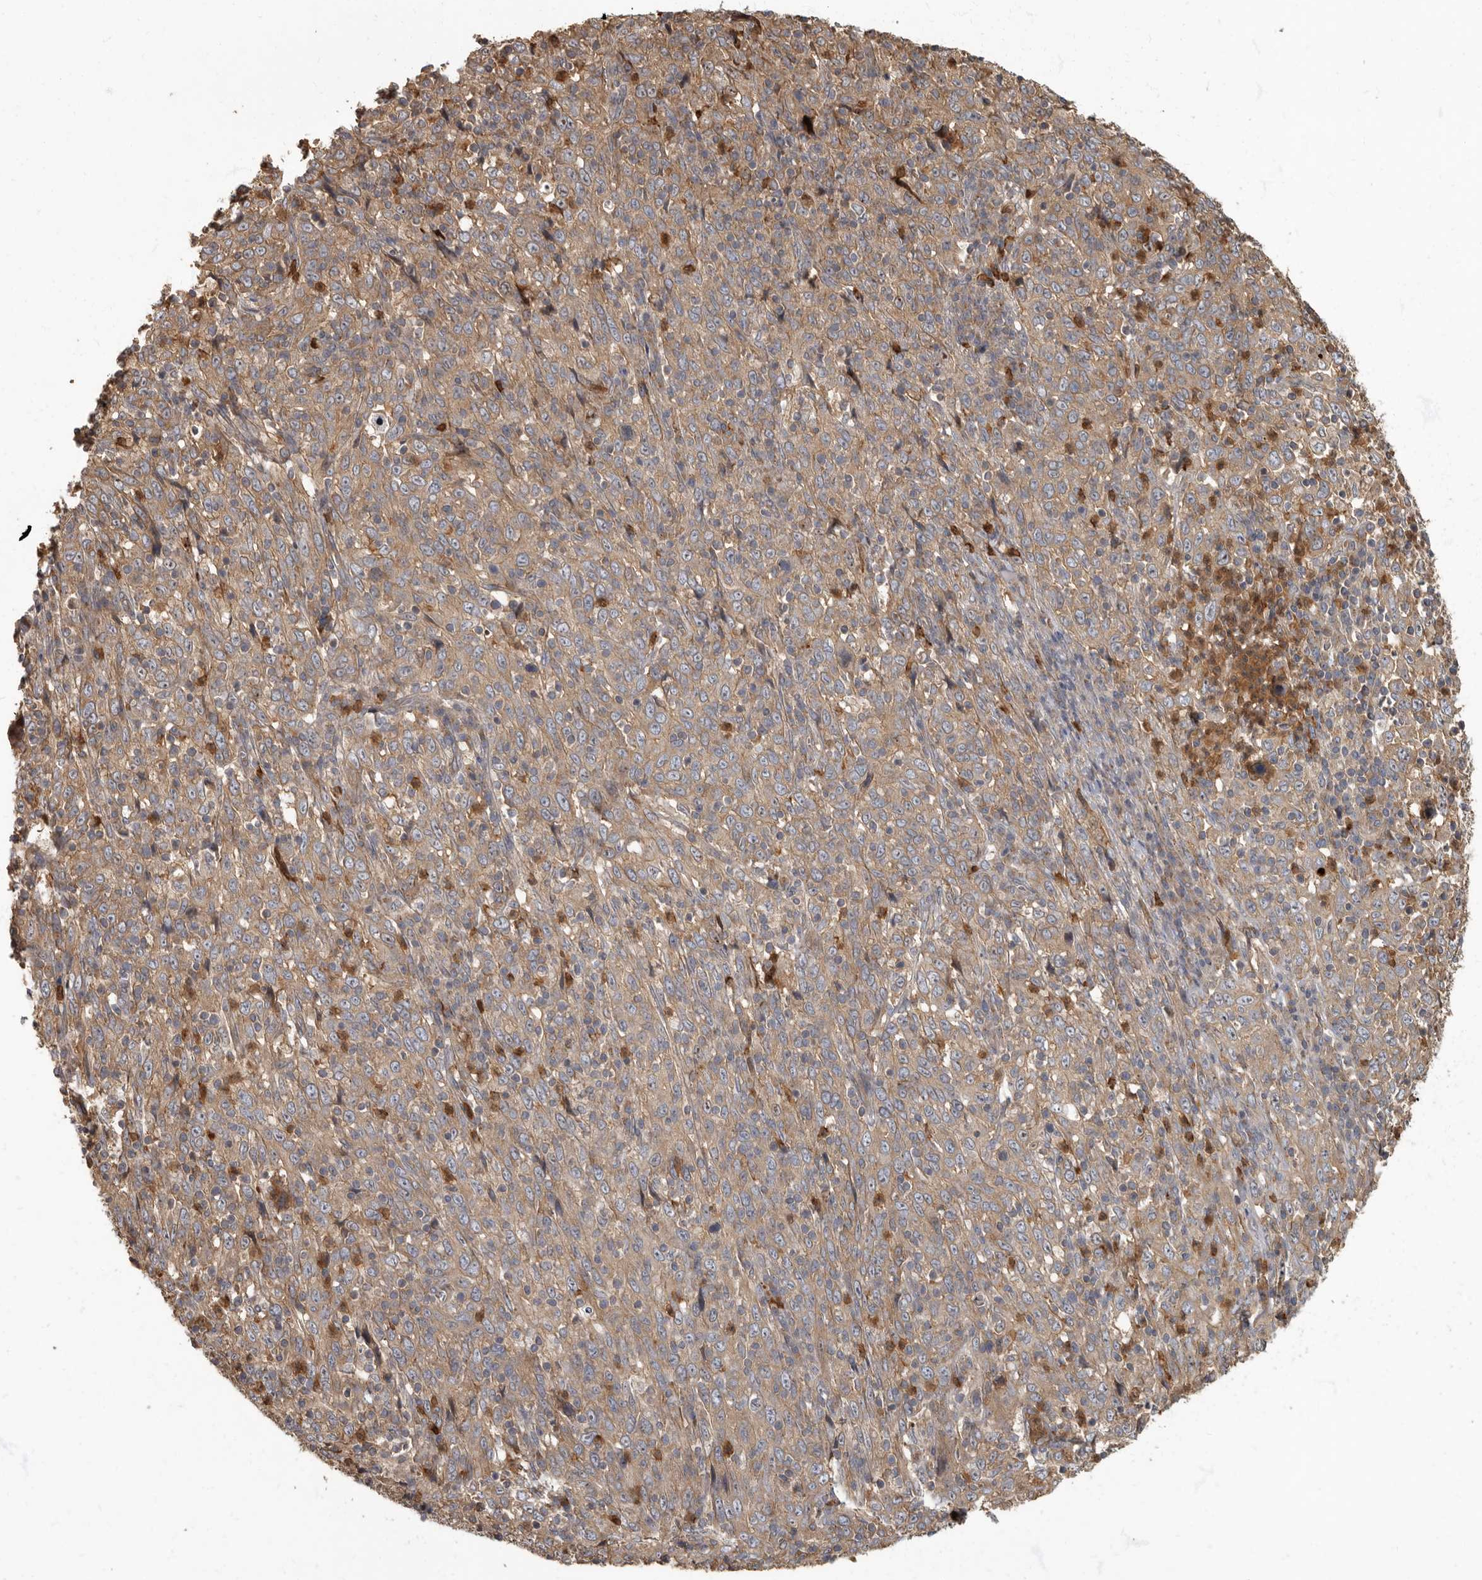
{"staining": {"intensity": "moderate", "quantity": ">75%", "location": "cytoplasmic/membranous"}, "tissue": "cervical cancer", "cell_type": "Tumor cells", "image_type": "cancer", "snomed": [{"axis": "morphology", "description": "Squamous cell carcinoma, NOS"}, {"axis": "topography", "description": "Cervix"}], "caption": "A medium amount of moderate cytoplasmic/membranous staining is identified in approximately >75% of tumor cells in squamous cell carcinoma (cervical) tissue. (DAB IHC with brightfield microscopy, high magnification).", "gene": "DAAM1", "patient": {"sex": "female", "age": 46}}